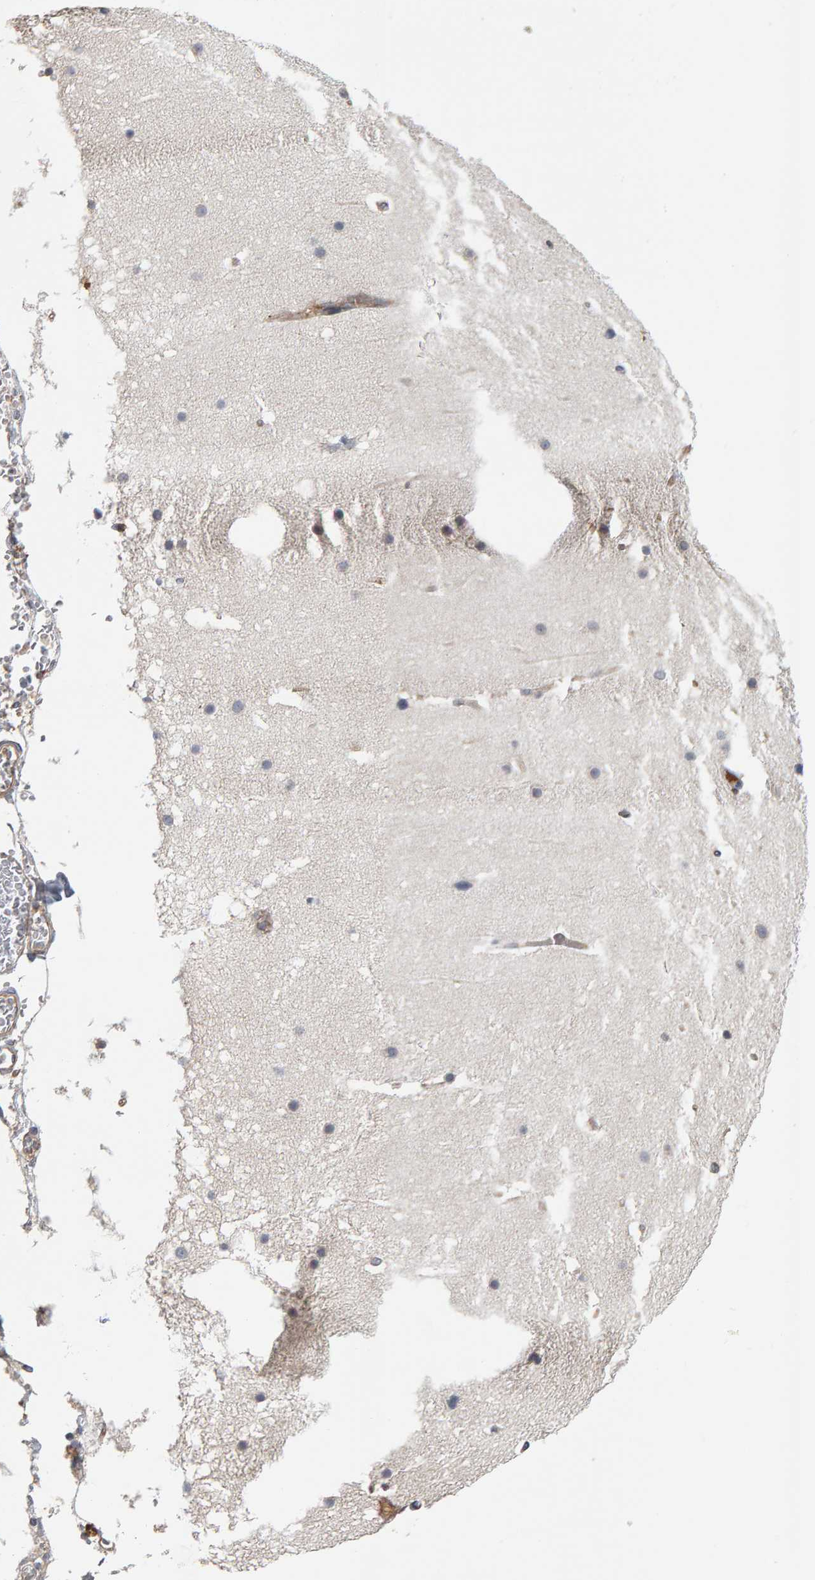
{"staining": {"intensity": "negative", "quantity": "none", "location": "none"}, "tissue": "cerebellum", "cell_type": "Cells in granular layer", "image_type": "normal", "snomed": [{"axis": "morphology", "description": "Normal tissue, NOS"}, {"axis": "topography", "description": "Cerebellum"}], "caption": "Immunohistochemistry (IHC) image of benign cerebellum: human cerebellum stained with DAB reveals no significant protein expression in cells in granular layer. Brightfield microscopy of immunohistochemistry (IHC) stained with DAB (brown) and hematoxylin (blue), captured at high magnification.", "gene": "C9orf72", "patient": {"sex": "male", "age": 57}}